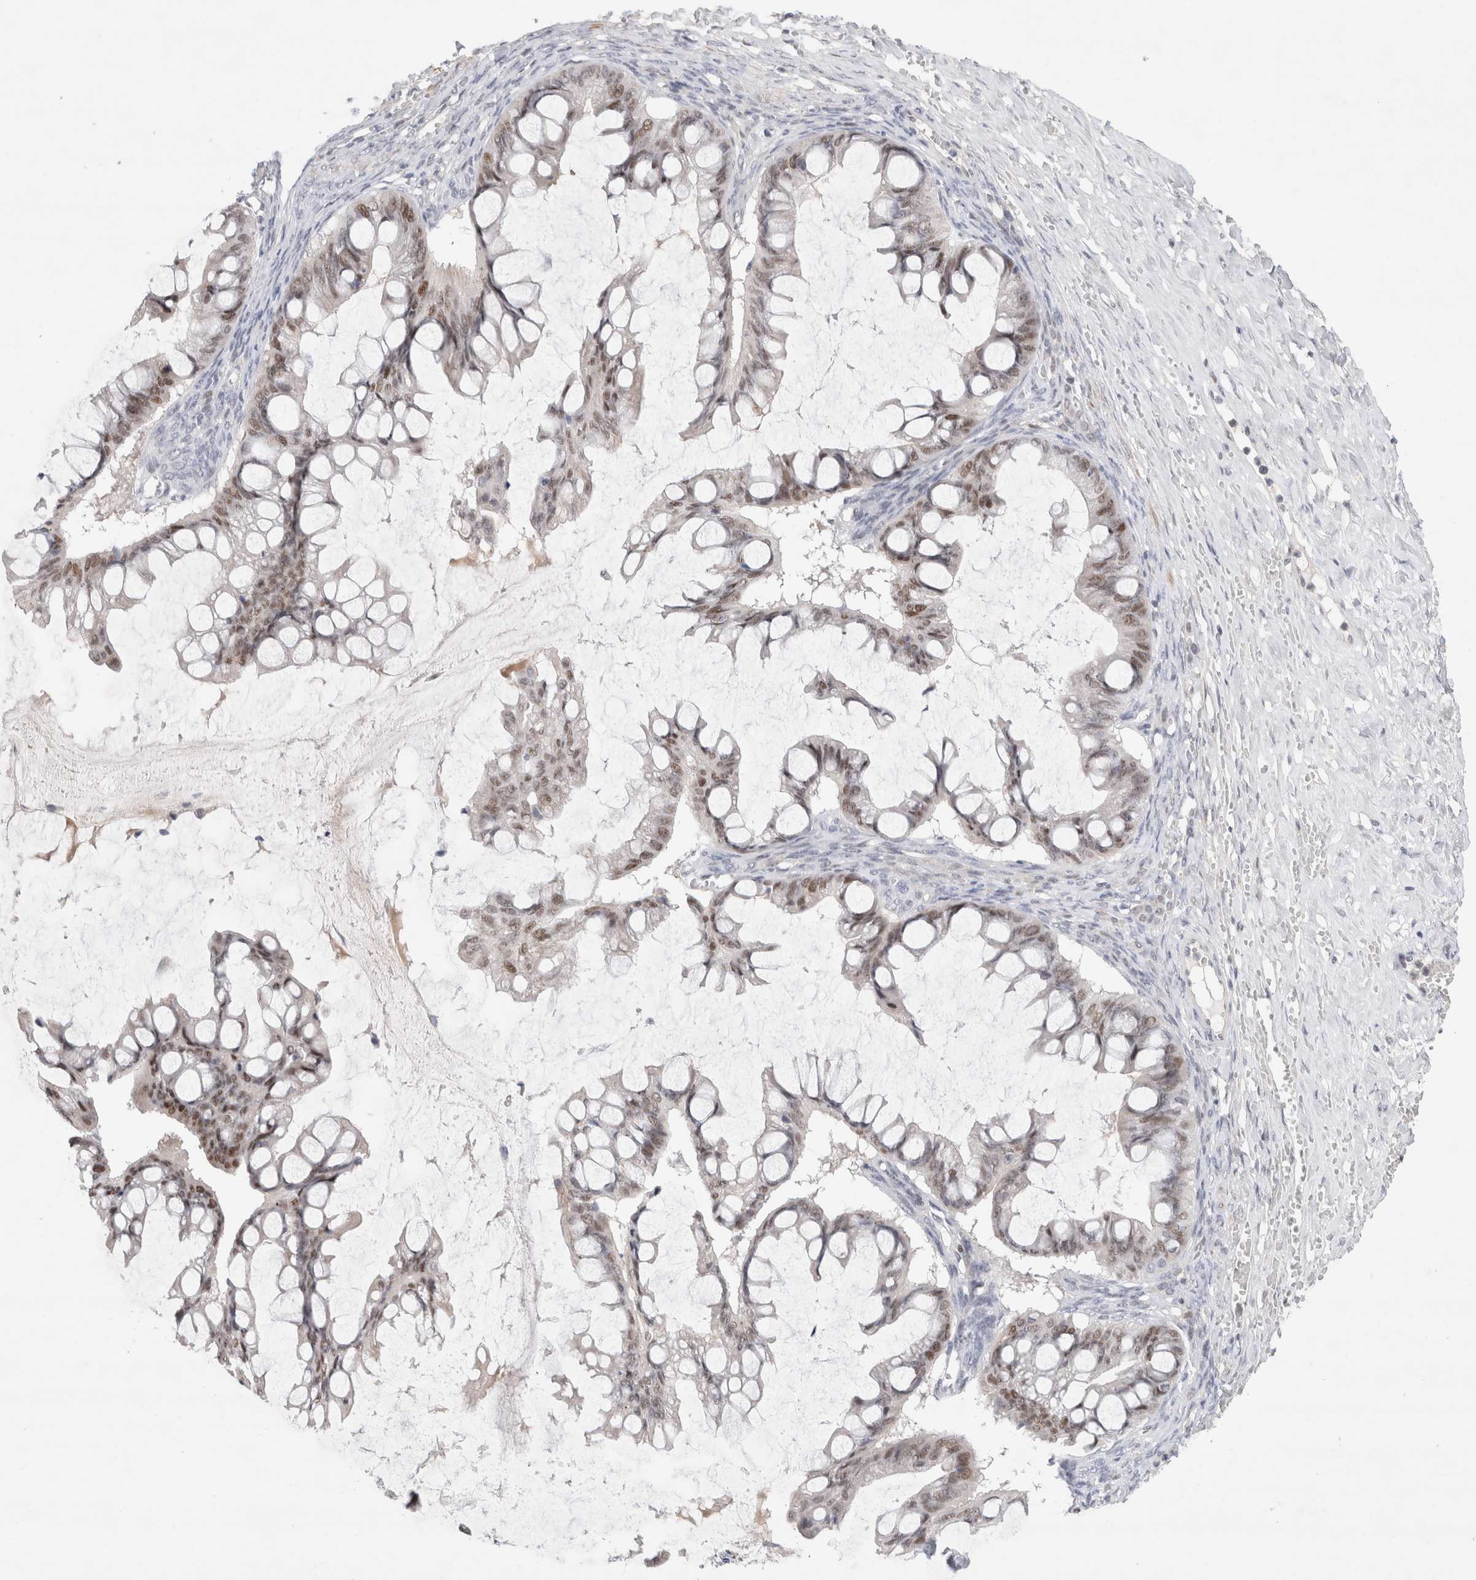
{"staining": {"intensity": "weak", "quantity": "25%-75%", "location": "nuclear"}, "tissue": "ovarian cancer", "cell_type": "Tumor cells", "image_type": "cancer", "snomed": [{"axis": "morphology", "description": "Cystadenocarcinoma, mucinous, NOS"}, {"axis": "topography", "description": "Ovary"}], "caption": "Ovarian cancer stained for a protein demonstrates weak nuclear positivity in tumor cells.", "gene": "KNL1", "patient": {"sex": "female", "age": 73}}